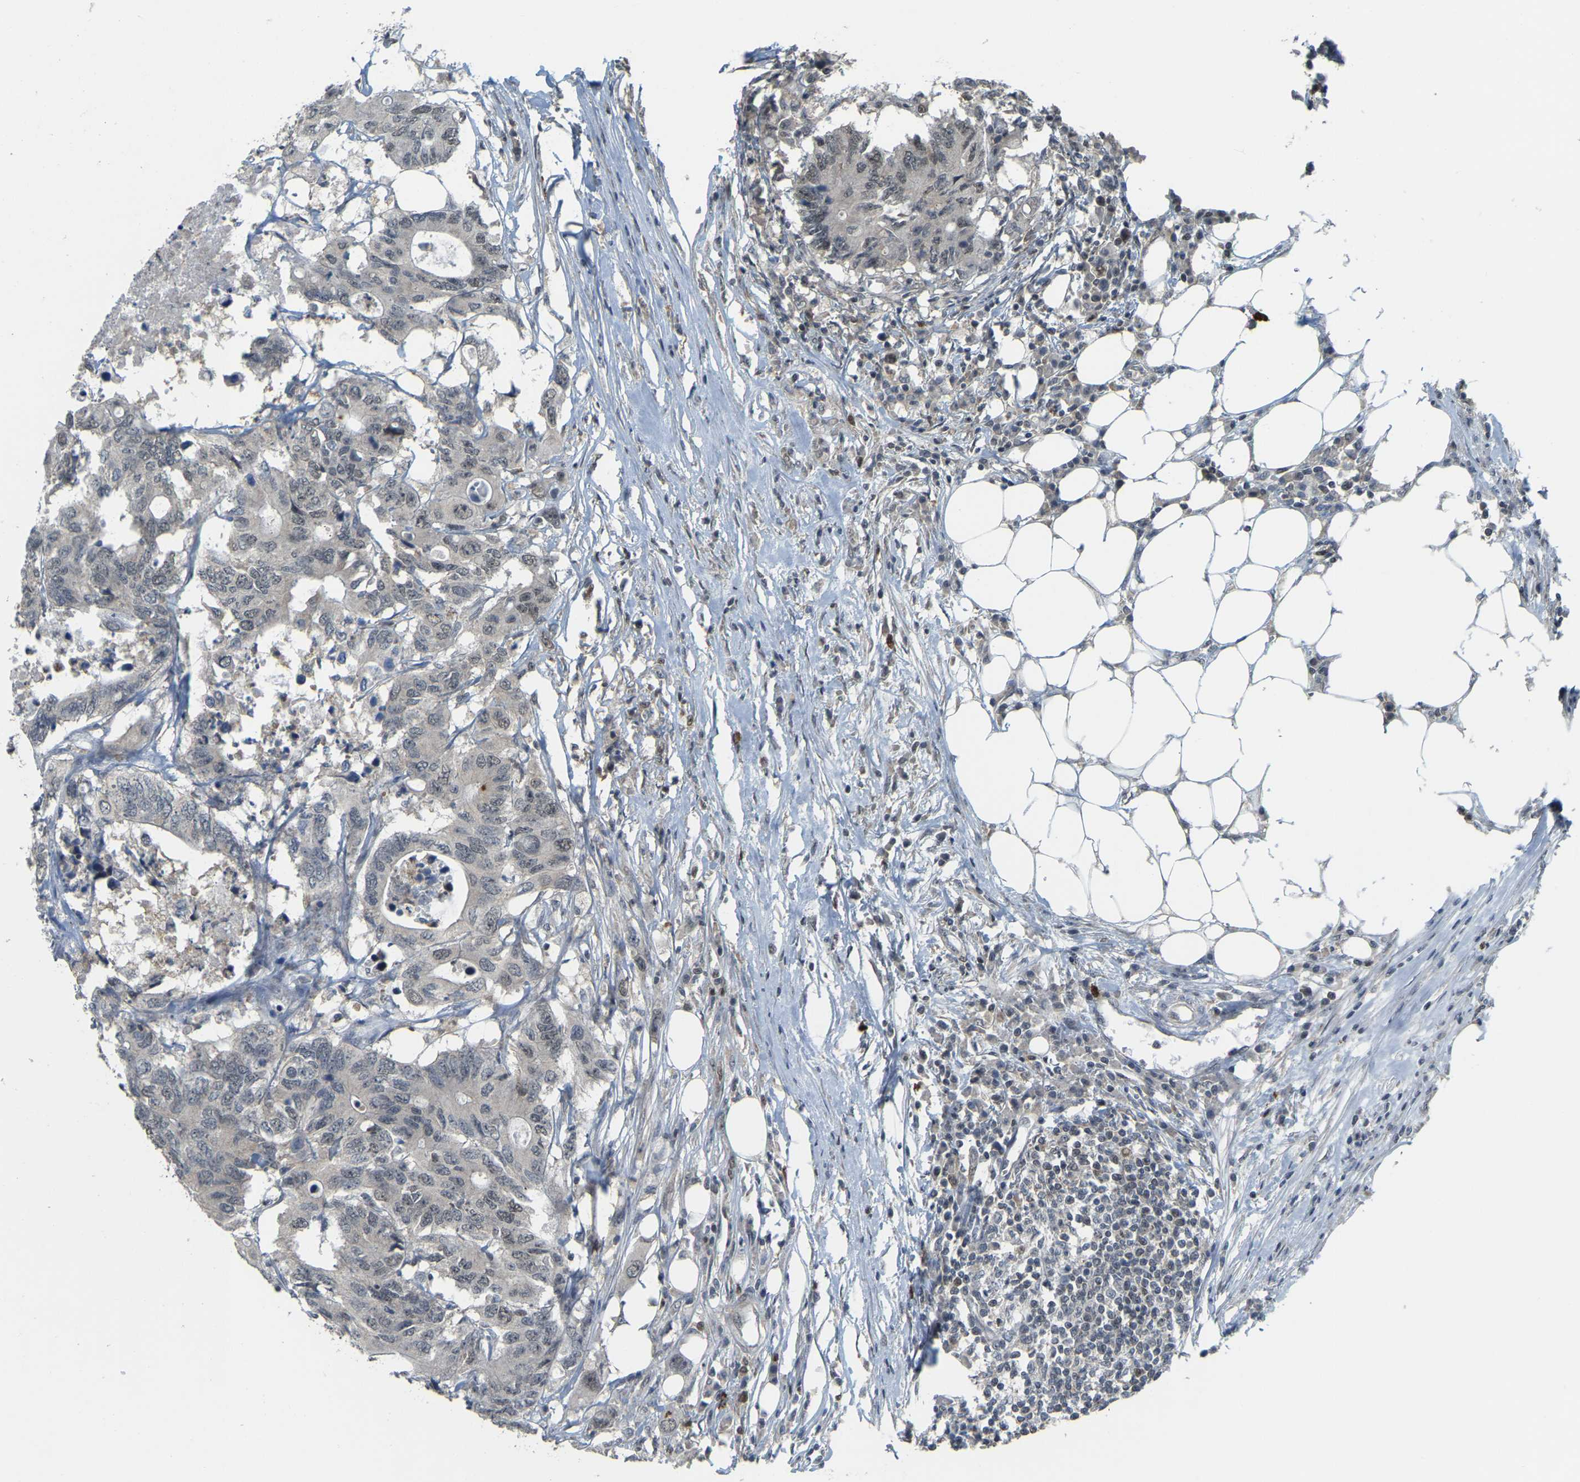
{"staining": {"intensity": "moderate", "quantity": "<25%", "location": "nuclear"}, "tissue": "colorectal cancer", "cell_type": "Tumor cells", "image_type": "cancer", "snomed": [{"axis": "morphology", "description": "Adenocarcinoma, NOS"}, {"axis": "topography", "description": "Colon"}], "caption": "Immunohistochemical staining of human colorectal cancer (adenocarcinoma) reveals low levels of moderate nuclear staining in about <25% of tumor cells.", "gene": "BRF2", "patient": {"sex": "male", "age": 71}}